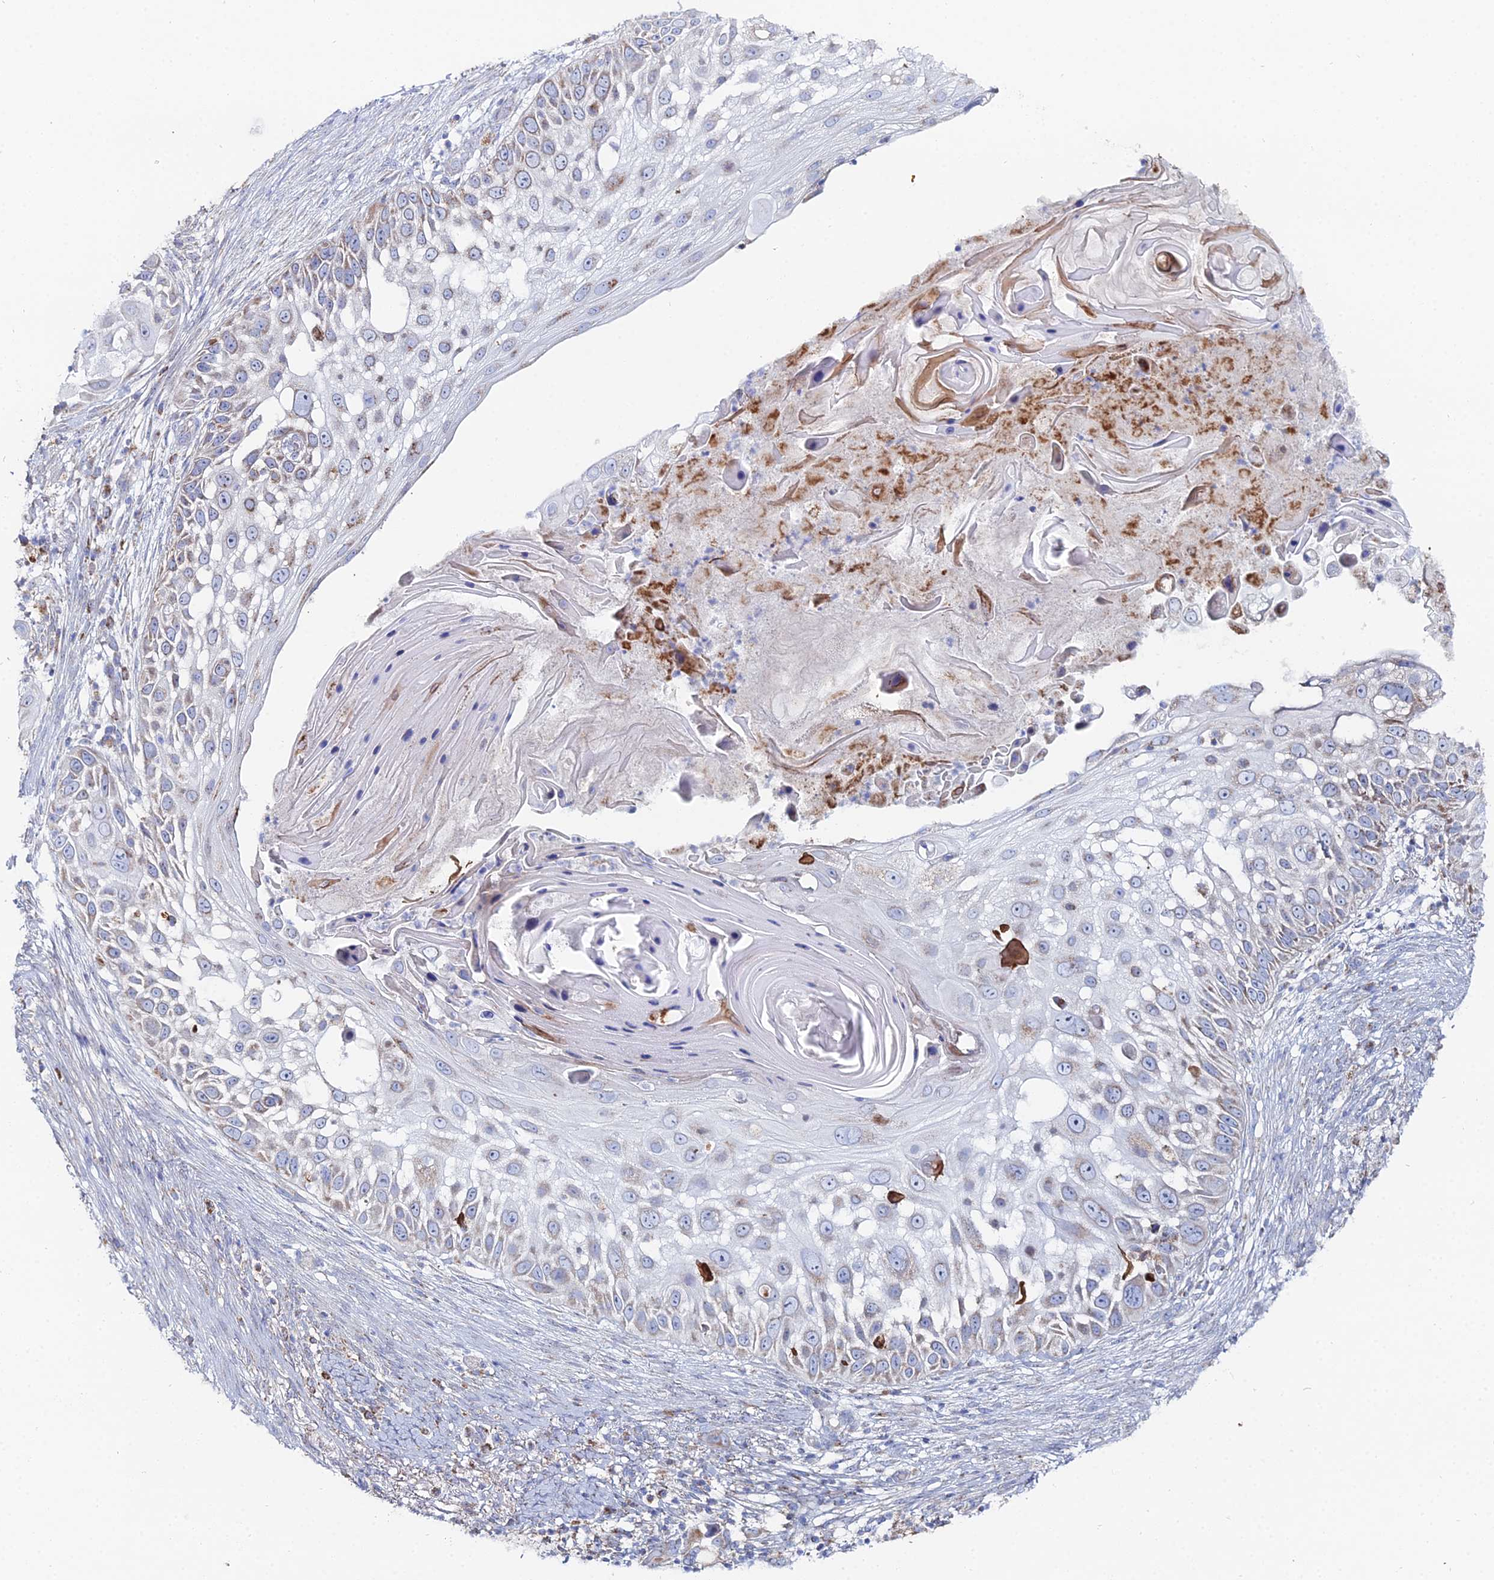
{"staining": {"intensity": "moderate", "quantity": "<25%", "location": "cytoplasmic/membranous"}, "tissue": "skin cancer", "cell_type": "Tumor cells", "image_type": "cancer", "snomed": [{"axis": "morphology", "description": "Squamous cell carcinoma, NOS"}, {"axis": "topography", "description": "Skin"}], "caption": "Tumor cells demonstrate low levels of moderate cytoplasmic/membranous positivity in approximately <25% of cells in skin cancer (squamous cell carcinoma).", "gene": "MPC1", "patient": {"sex": "female", "age": 44}}